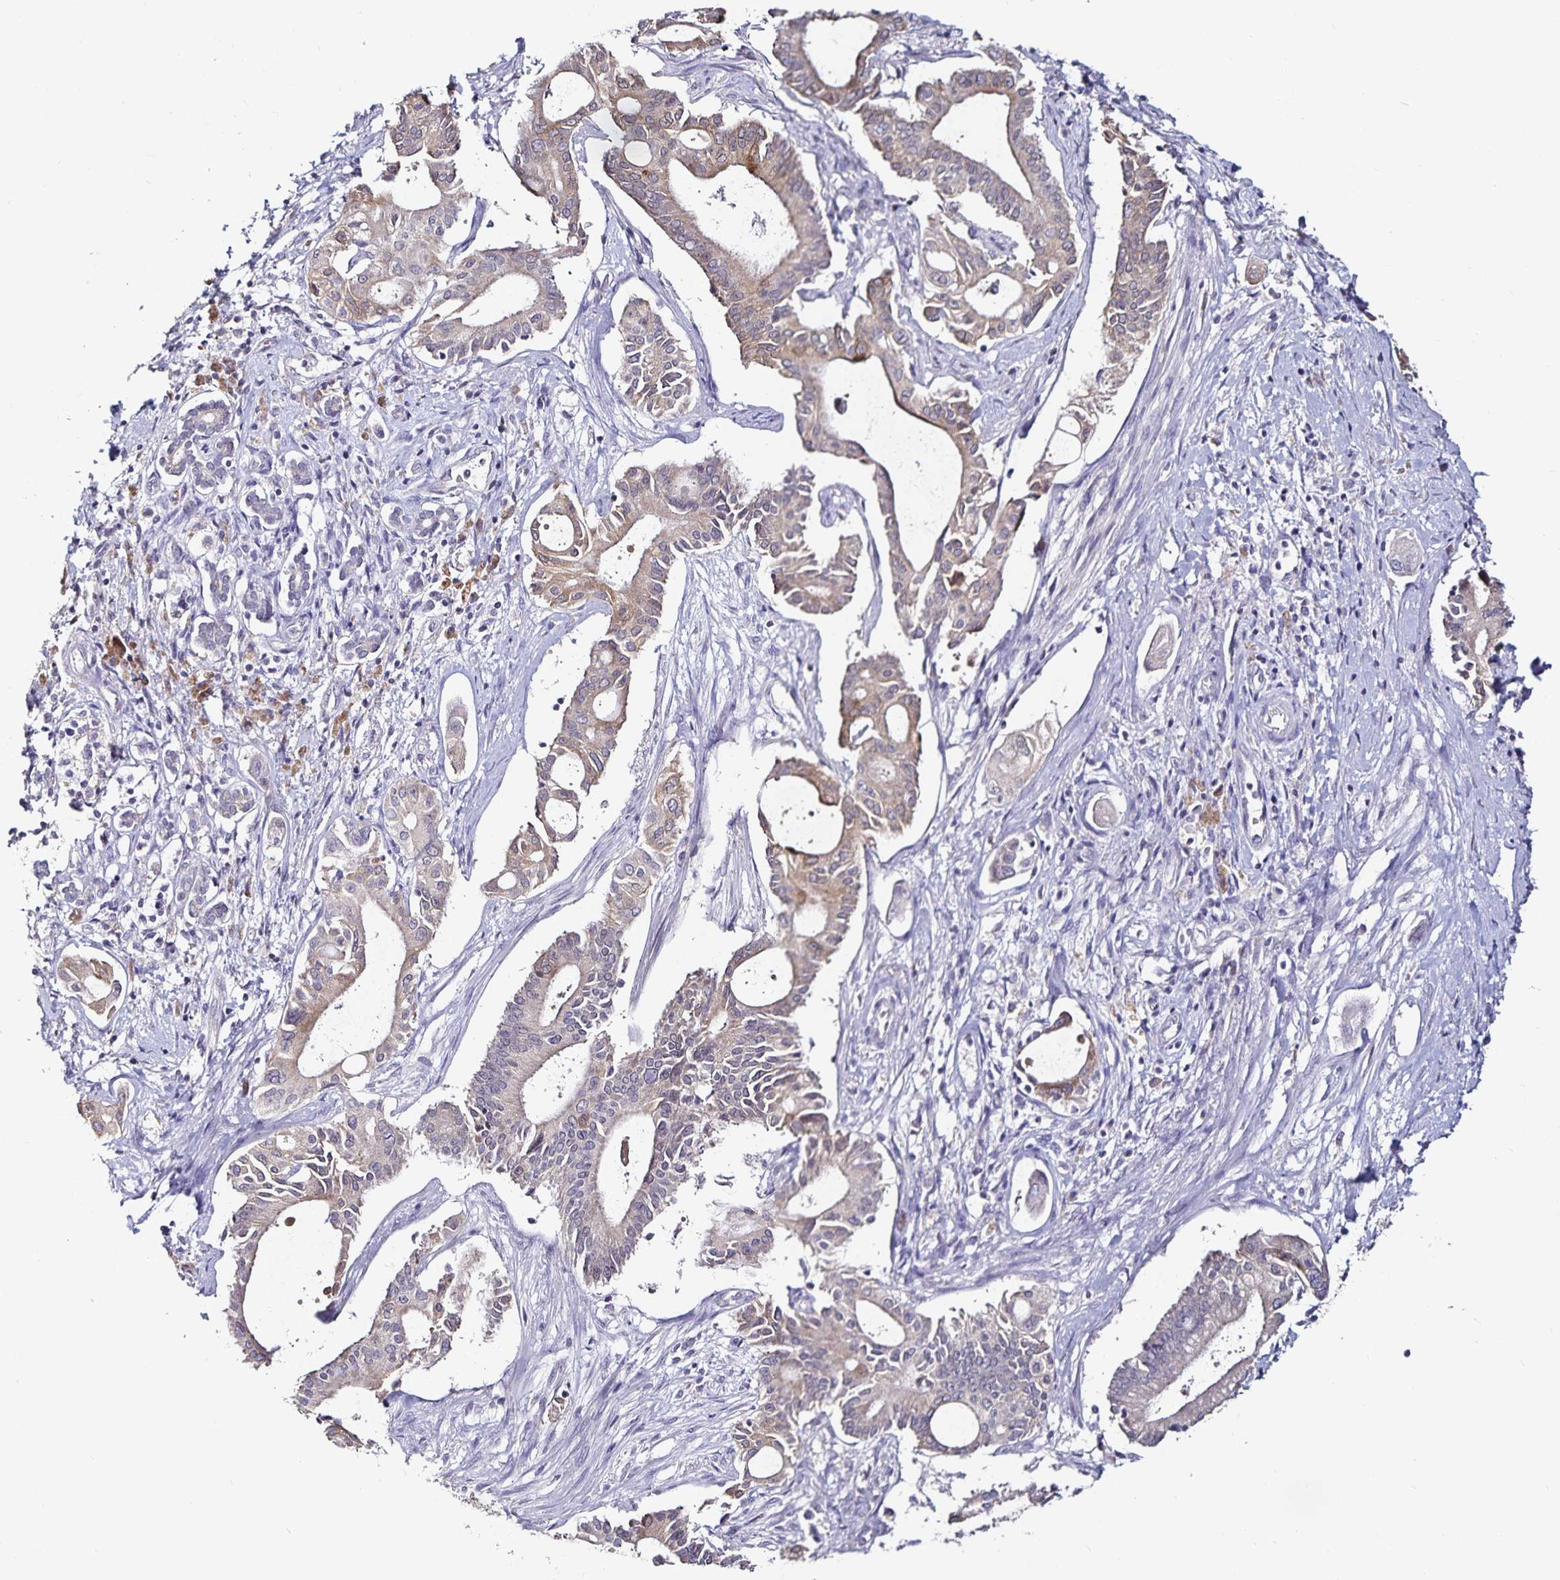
{"staining": {"intensity": "weak", "quantity": "25%-75%", "location": "cytoplasmic/membranous"}, "tissue": "pancreatic cancer", "cell_type": "Tumor cells", "image_type": "cancer", "snomed": [{"axis": "morphology", "description": "Adenocarcinoma, NOS"}, {"axis": "topography", "description": "Pancreas"}], "caption": "The micrograph demonstrates immunohistochemical staining of adenocarcinoma (pancreatic). There is weak cytoplasmic/membranous positivity is seen in about 25%-75% of tumor cells.", "gene": "ACSL5", "patient": {"sex": "female", "age": 68}}